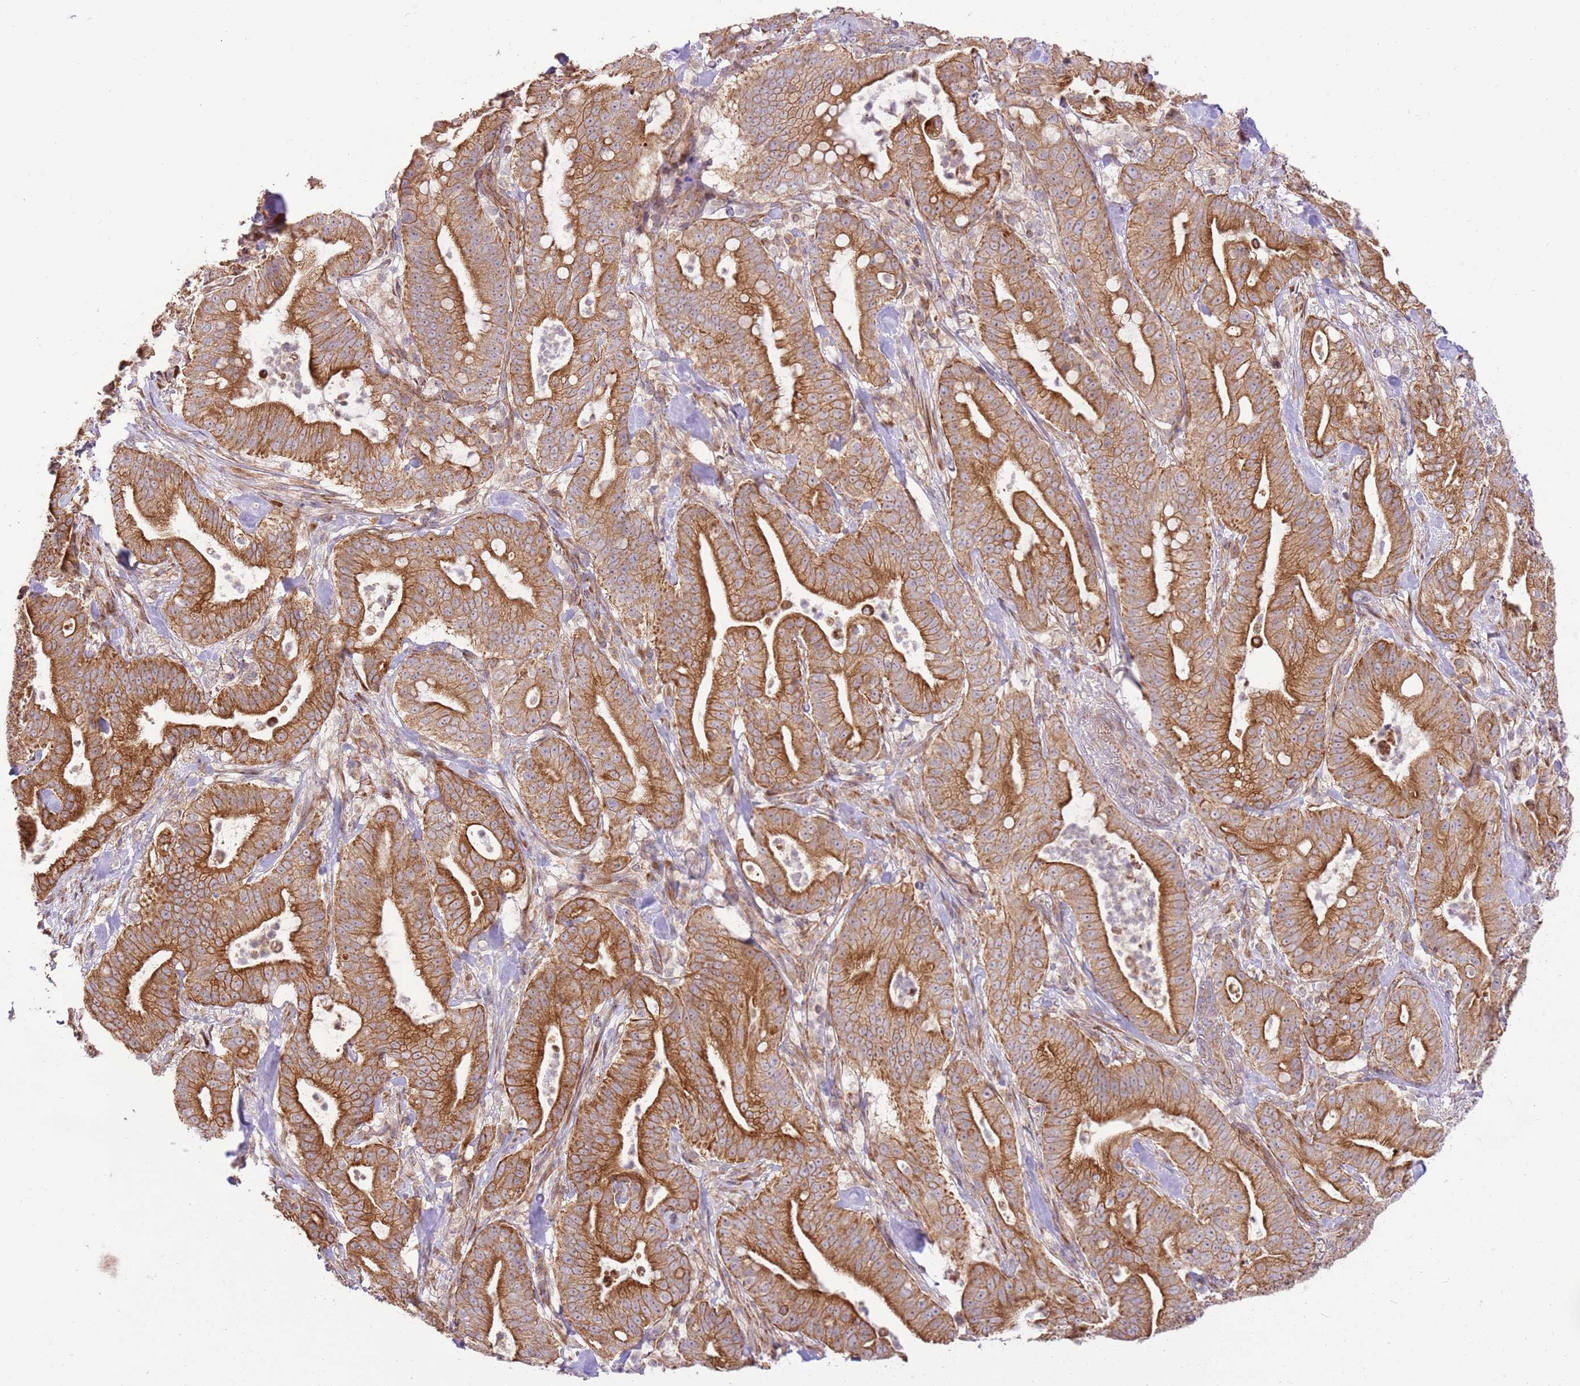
{"staining": {"intensity": "strong", "quantity": ">75%", "location": "cytoplasmic/membranous"}, "tissue": "pancreatic cancer", "cell_type": "Tumor cells", "image_type": "cancer", "snomed": [{"axis": "morphology", "description": "Adenocarcinoma, NOS"}, {"axis": "topography", "description": "Pancreas"}], "caption": "This photomicrograph shows immunohistochemistry (IHC) staining of human pancreatic adenocarcinoma, with high strong cytoplasmic/membranous positivity in about >75% of tumor cells.", "gene": "SPATA2L", "patient": {"sex": "male", "age": 71}}